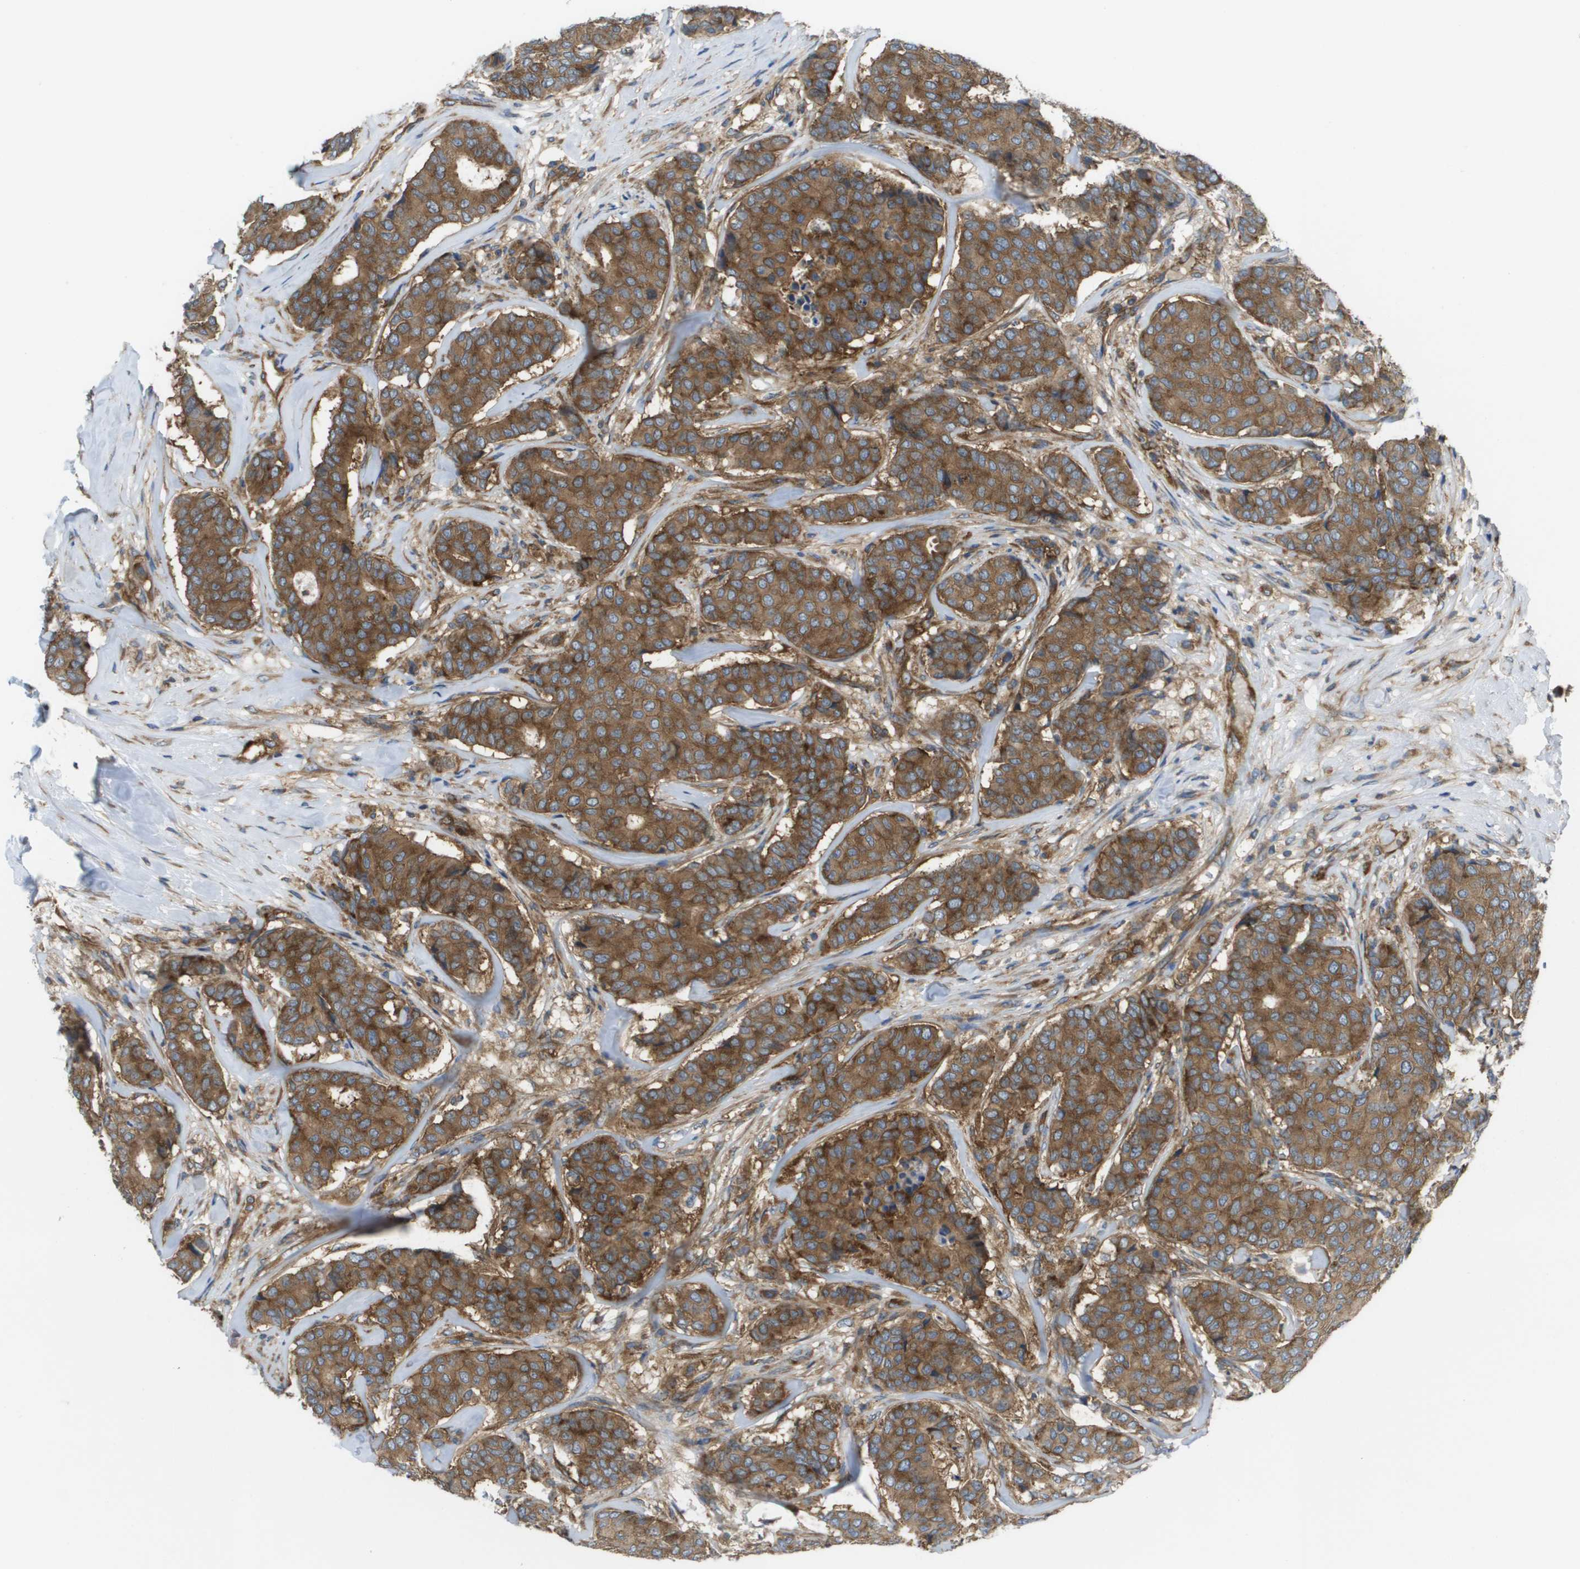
{"staining": {"intensity": "moderate", "quantity": ">75%", "location": "cytoplasmic/membranous"}, "tissue": "breast cancer", "cell_type": "Tumor cells", "image_type": "cancer", "snomed": [{"axis": "morphology", "description": "Duct carcinoma"}, {"axis": "topography", "description": "Breast"}], "caption": "Moderate cytoplasmic/membranous staining is identified in approximately >75% of tumor cells in breast cancer (infiltrating ductal carcinoma).", "gene": "EIF4G2", "patient": {"sex": "female", "age": 75}}